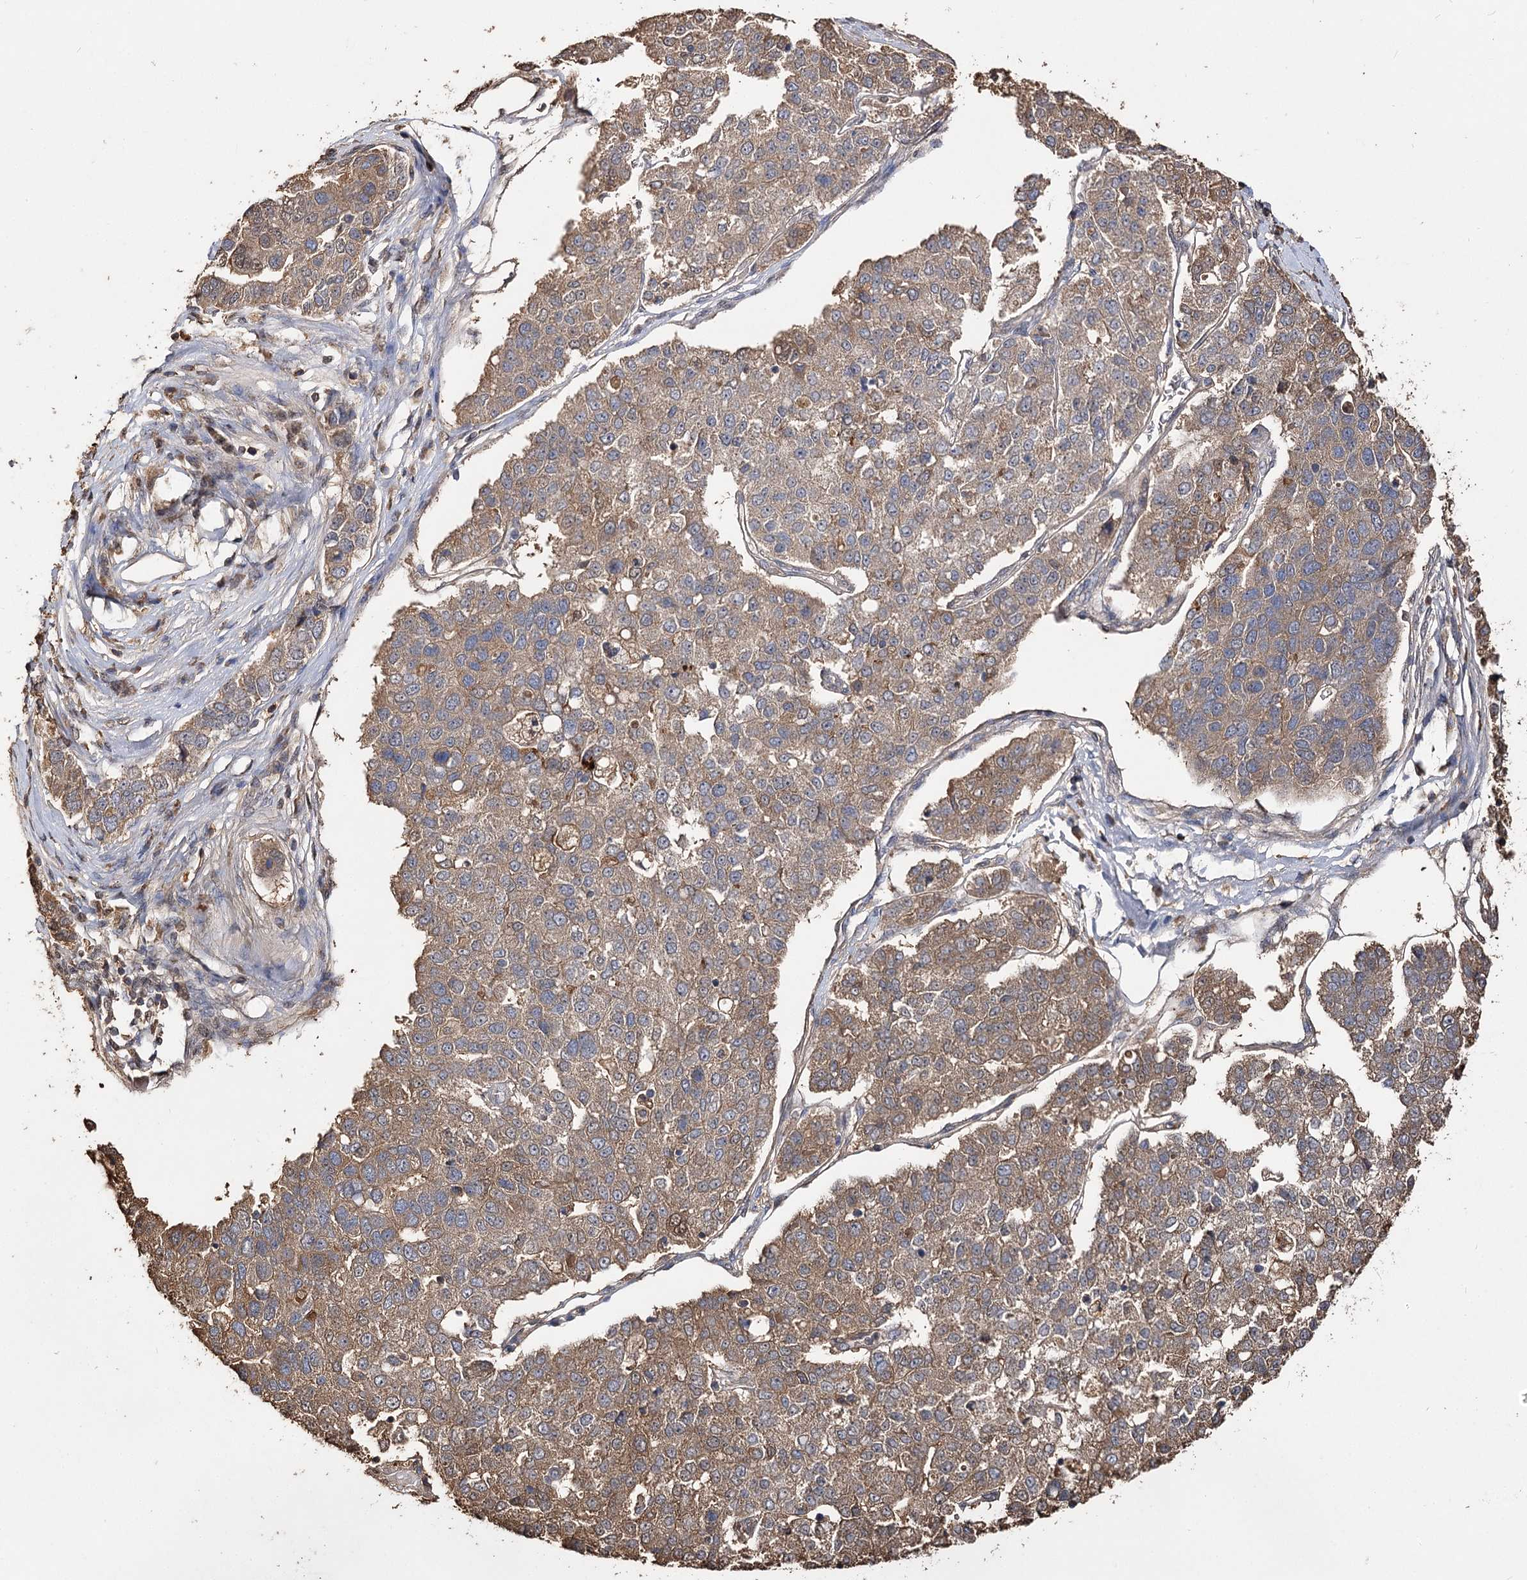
{"staining": {"intensity": "moderate", "quantity": ">75%", "location": "cytoplasmic/membranous"}, "tissue": "pancreatic cancer", "cell_type": "Tumor cells", "image_type": "cancer", "snomed": [{"axis": "morphology", "description": "Adenocarcinoma, NOS"}, {"axis": "topography", "description": "Pancreas"}], "caption": "This is a photomicrograph of immunohistochemistry (IHC) staining of pancreatic cancer, which shows moderate staining in the cytoplasmic/membranous of tumor cells.", "gene": "ARL13A", "patient": {"sex": "female", "age": 61}}